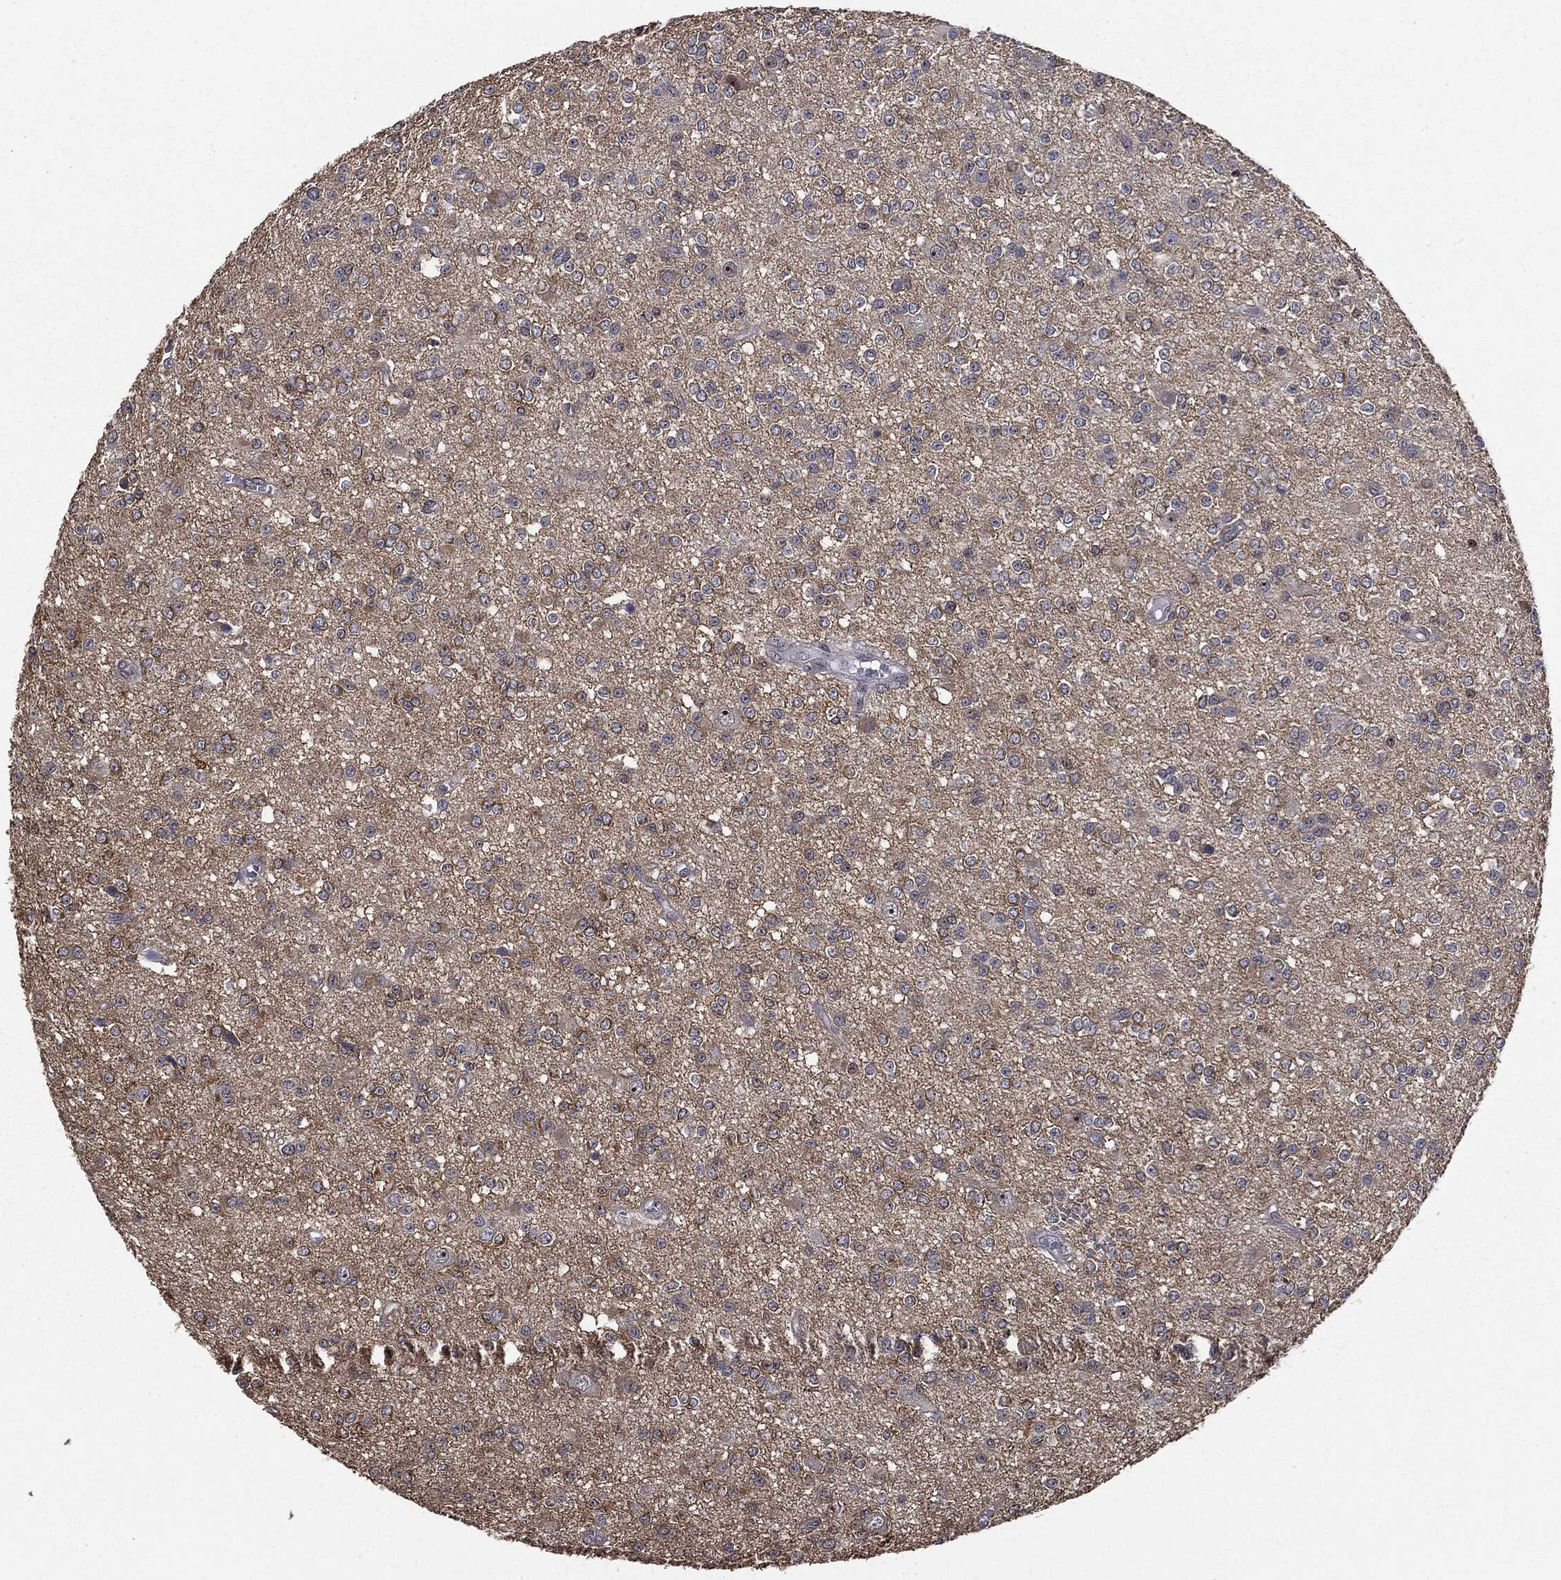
{"staining": {"intensity": "moderate", "quantity": "<25%", "location": "cytoplasmic/membranous"}, "tissue": "glioma", "cell_type": "Tumor cells", "image_type": "cancer", "snomed": [{"axis": "morphology", "description": "Glioma, malignant, Low grade"}, {"axis": "topography", "description": "Brain"}], "caption": "Brown immunohistochemical staining in low-grade glioma (malignant) demonstrates moderate cytoplasmic/membranous positivity in about <25% of tumor cells.", "gene": "TRMT1L", "patient": {"sex": "female", "age": 45}}